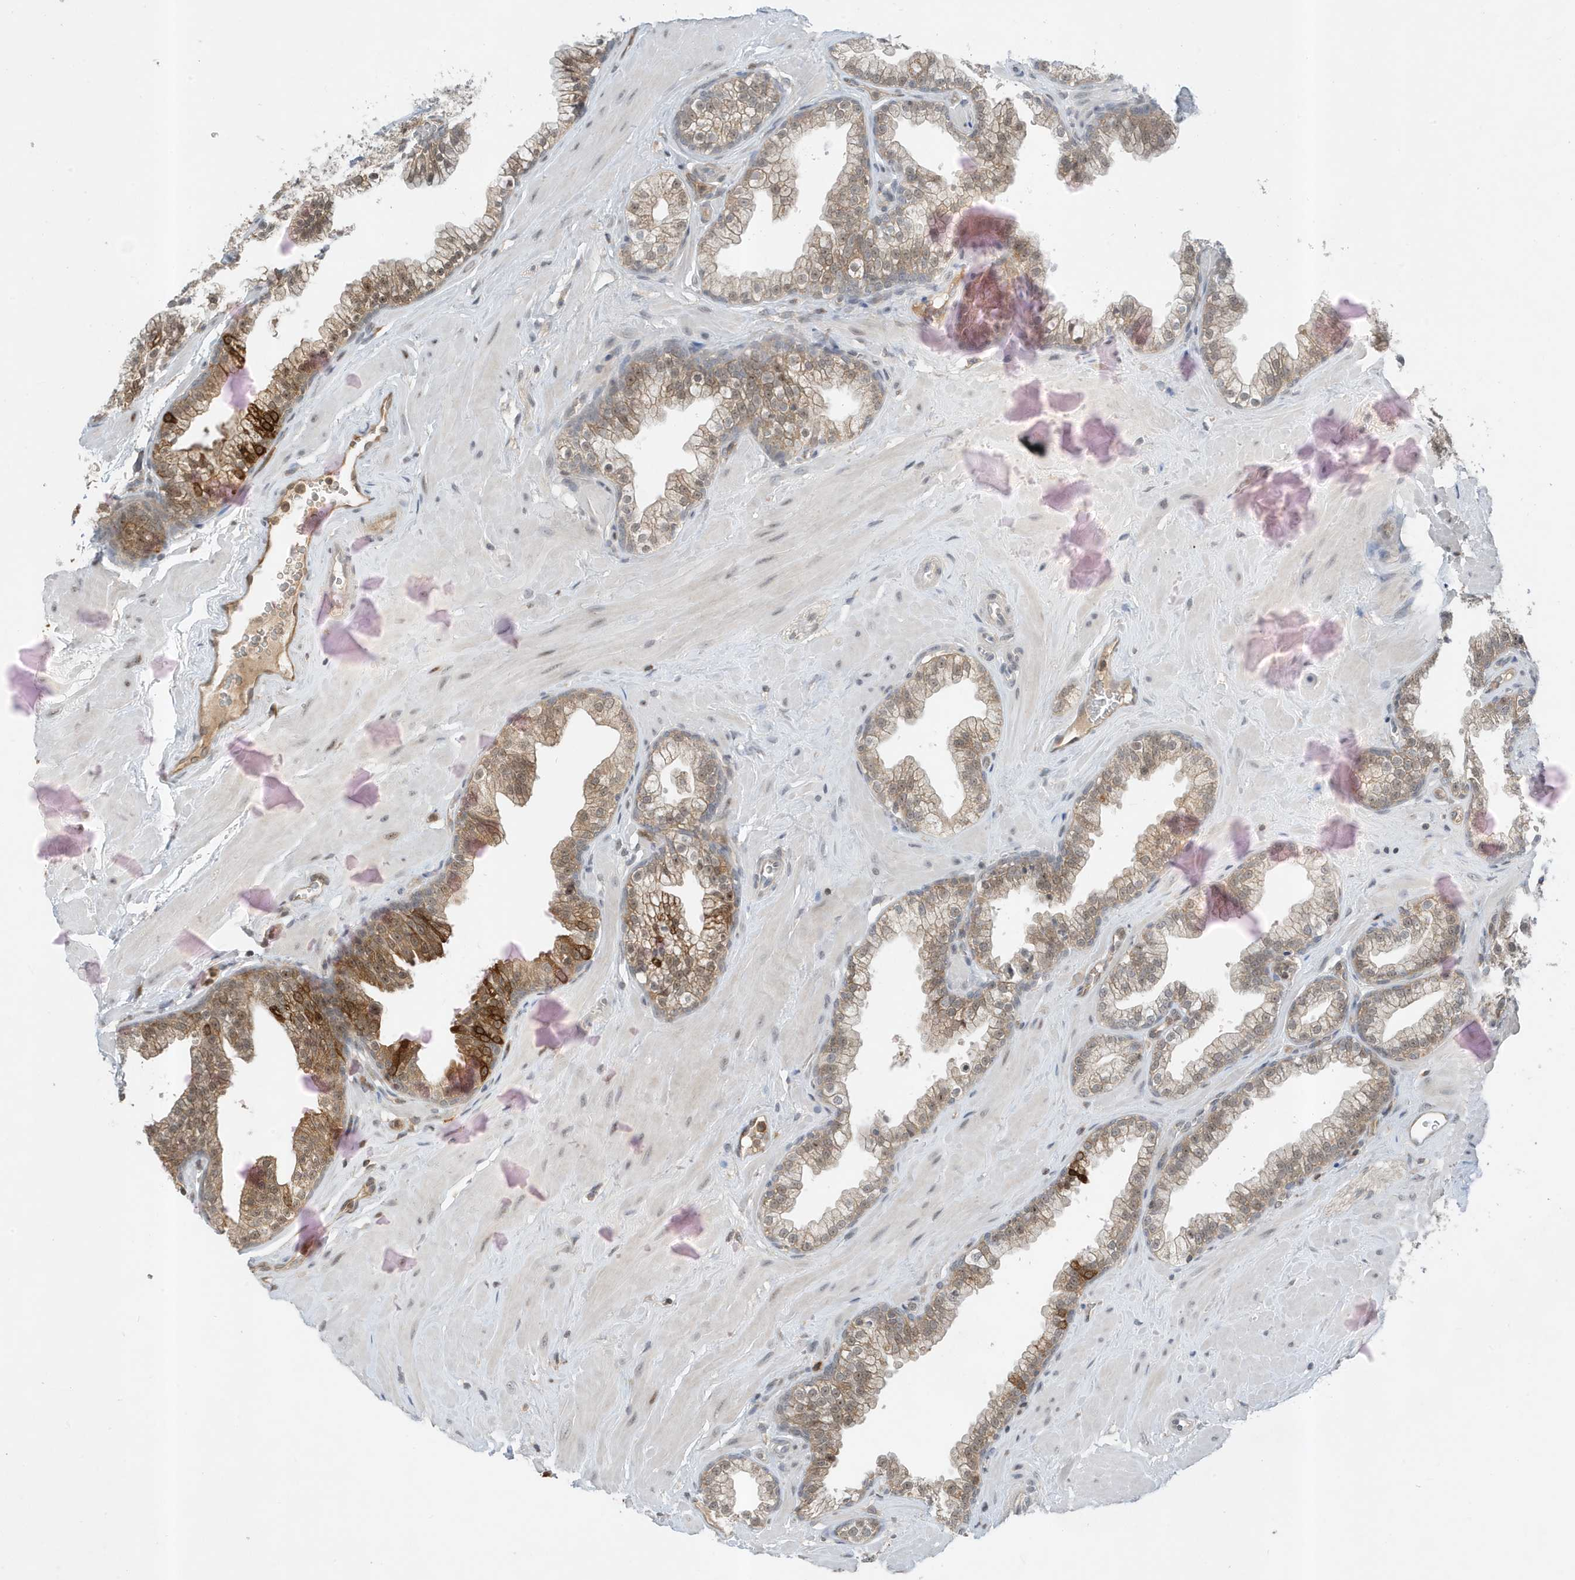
{"staining": {"intensity": "moderate", "quantity": "25%-75%", "location": "cytoplasmic/membranous"}, "tissue": "prostate", "cell_type": "Glandular cells", "image_type": "normal", "snomed": [{"axis": "morphology", "description": "Normal tissue, NOS"}, {"axis": "morphology", "description": "Urothelial carcinoma, Low grade"}, {"axis": "topography", "description": "Urinary bladder"}, {"axis": "topography", "description": "Prostate"}], "caption": "A brown stain highlights moderate cytoplasmic/membranous expression of a protein in glandular cells of normal prostate.", "gene": "MAST3", "patient": {"sex": "male", "age": 60}}